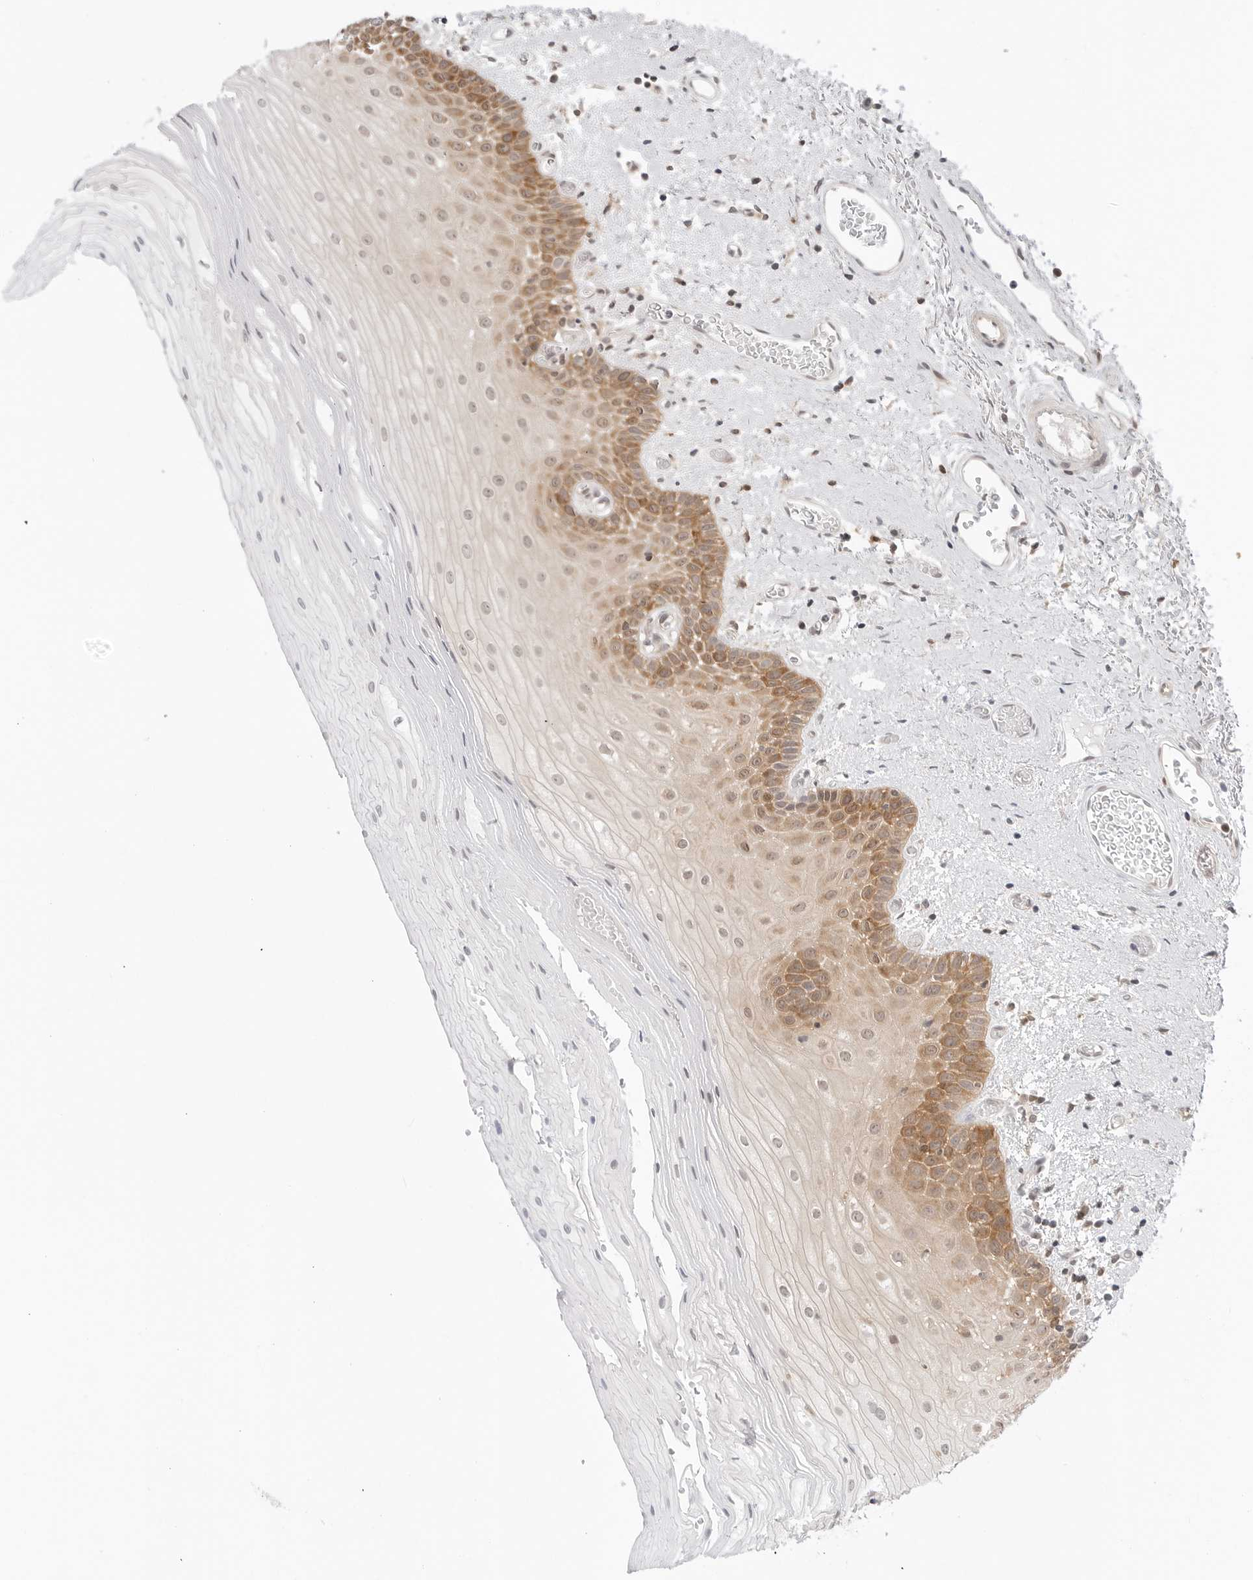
{"staining": {"intensity": "moderate", "quantity": "25%-75%", "location": "cytoplasmic/membranous"}, "tissue": "oral mucosa", "cell_type": "Squamous epithelial cells", "image_type": "normal", "snomed": [{"axis": "morphology", "description": "Normal tissue, NOS"}, {"axis": "topography", "description": "Oral tissue"}], "caption": "An immunohistochemistry (IHC) photomicrograph of unremarkable tissue is shown. Protein staining in brown shows moderate cytoplasmic/membranous positivity in oral mucosa within squamous epithelial cells.", "gene": "NUDC", "patient": {"sex": "male", "age": 52}}